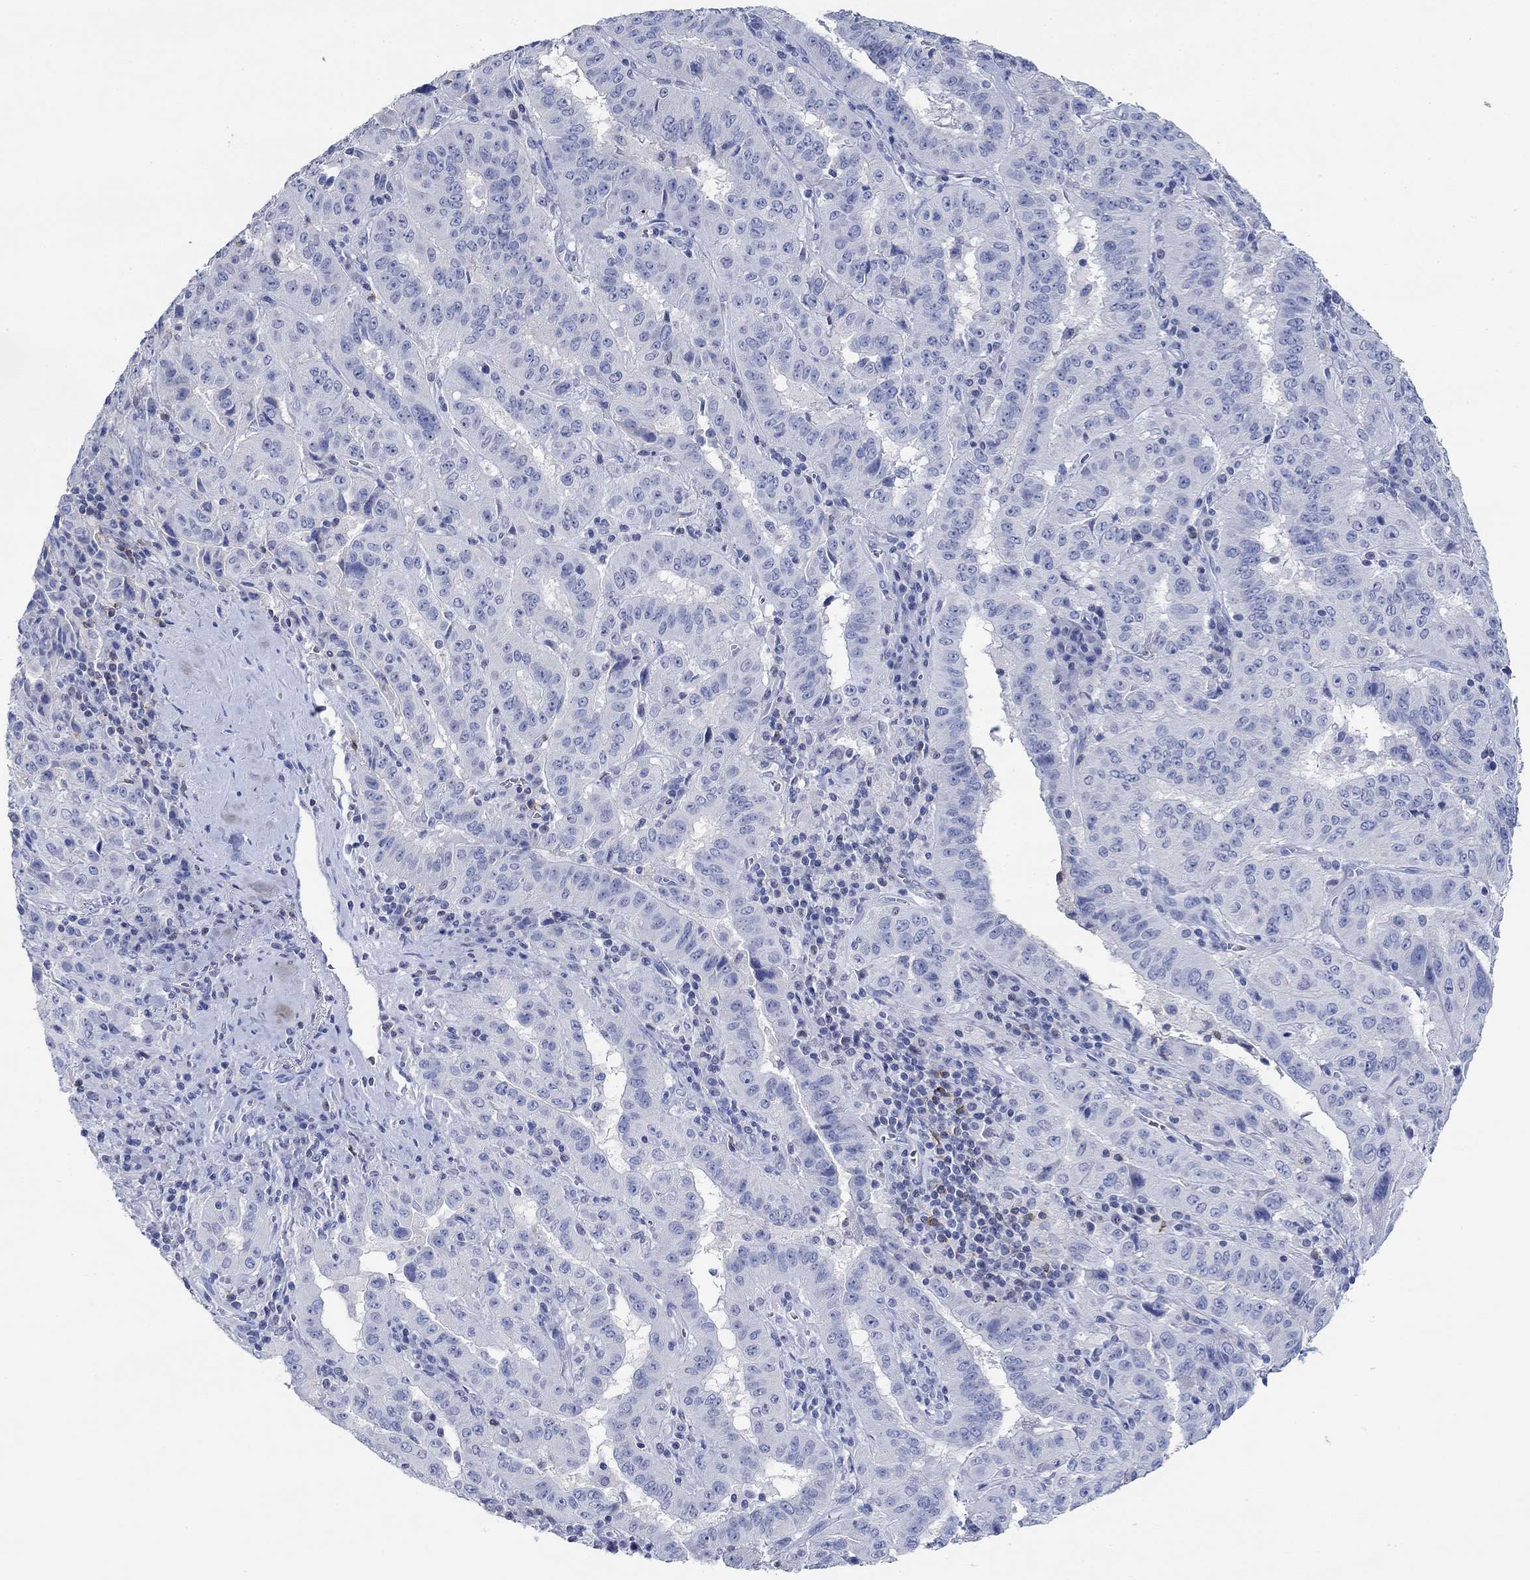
{"staining": {"intensity": "negative", "quantity": "none", "location": "none"}, "tissue": "pancreatic cancer", "cell_type": "Tumor cells", "image_type": "cancer", "snomed": [{"axis": "morphology", "description": "Adenocarcinoma, NOS"}, {"axis": "topography", "description": "Pancreas"}], "caption": "Micrograph shows no protein staining in tumor cells of pancreatic cancer tissue.", "gene": "PPP1R17", "patient": {"sex": "male", "age": 63}}